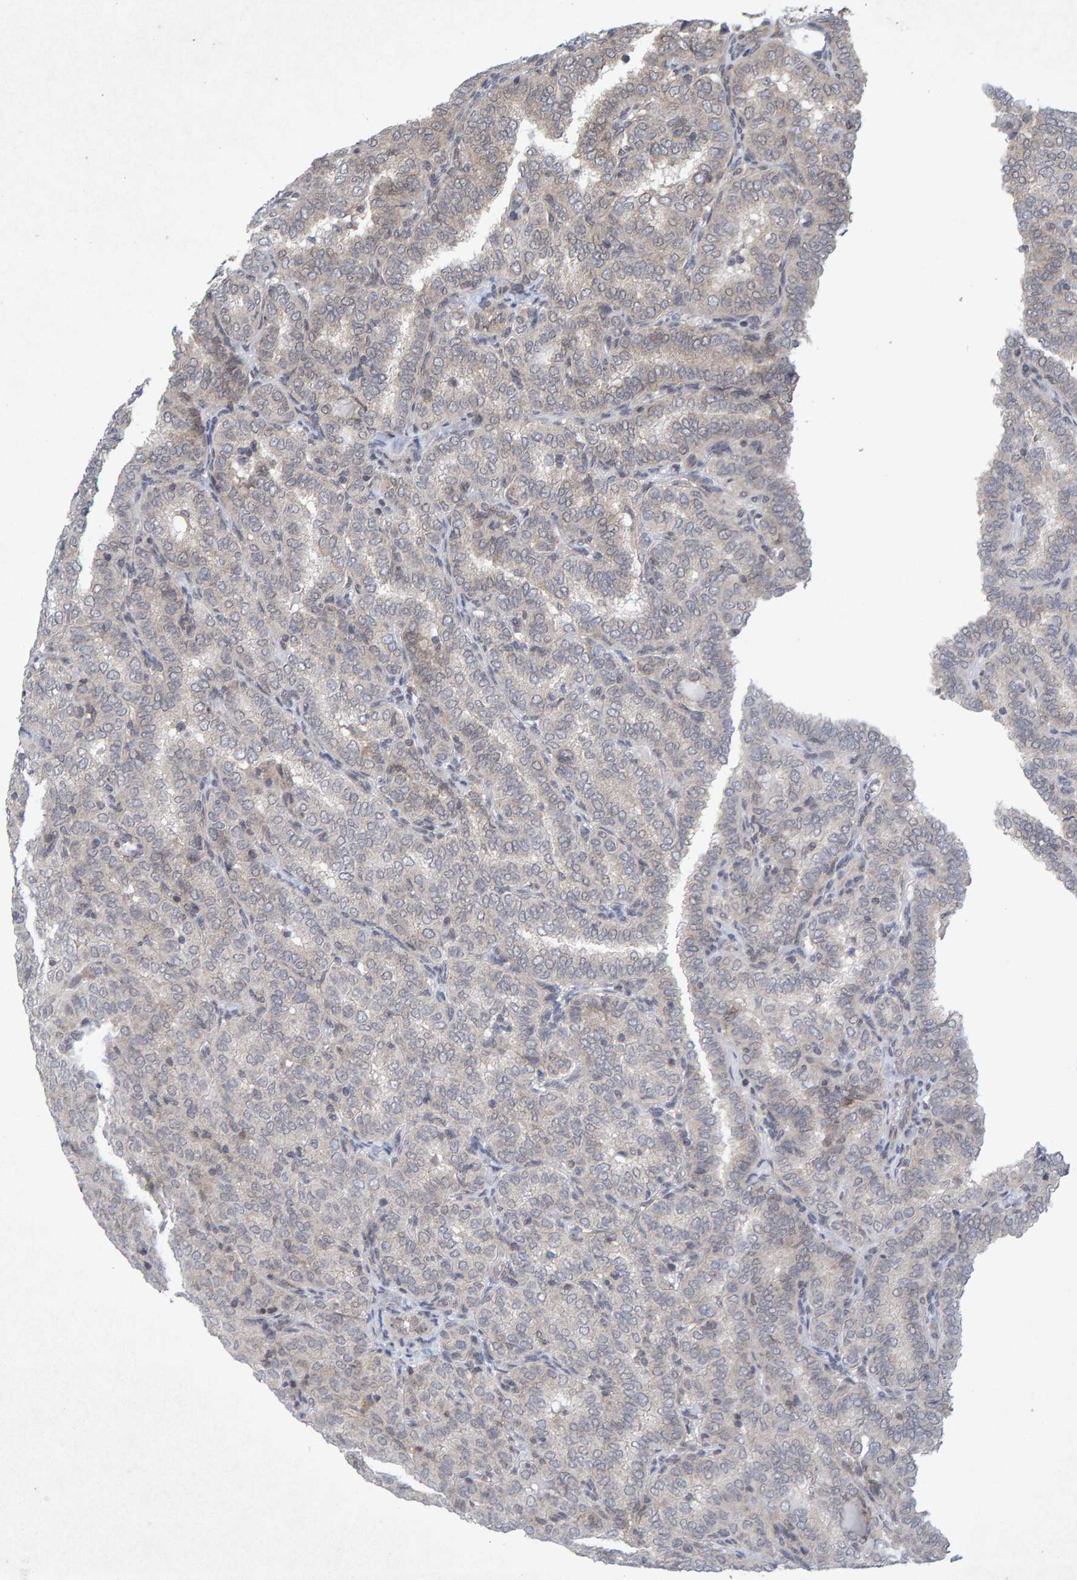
{"staining": {"intensity": "negative", "quantity": "none", "location": "none"}, "tissue": "thyroid cancer", "cell_type": "Tumor cells", "image_type": "cancer", "snomed": [{"axis": "morphology", "description": "Papillary adenocarcinoma, NOS"}, {"axis": "topography", "description": "Thyroid gland"}], "caption": "Tumor cells show no significant staining in thyroid cancer (papillary adenocarcinoma).", "gene": "CDH2", "patient": {"sex": "female", "age": 30}}